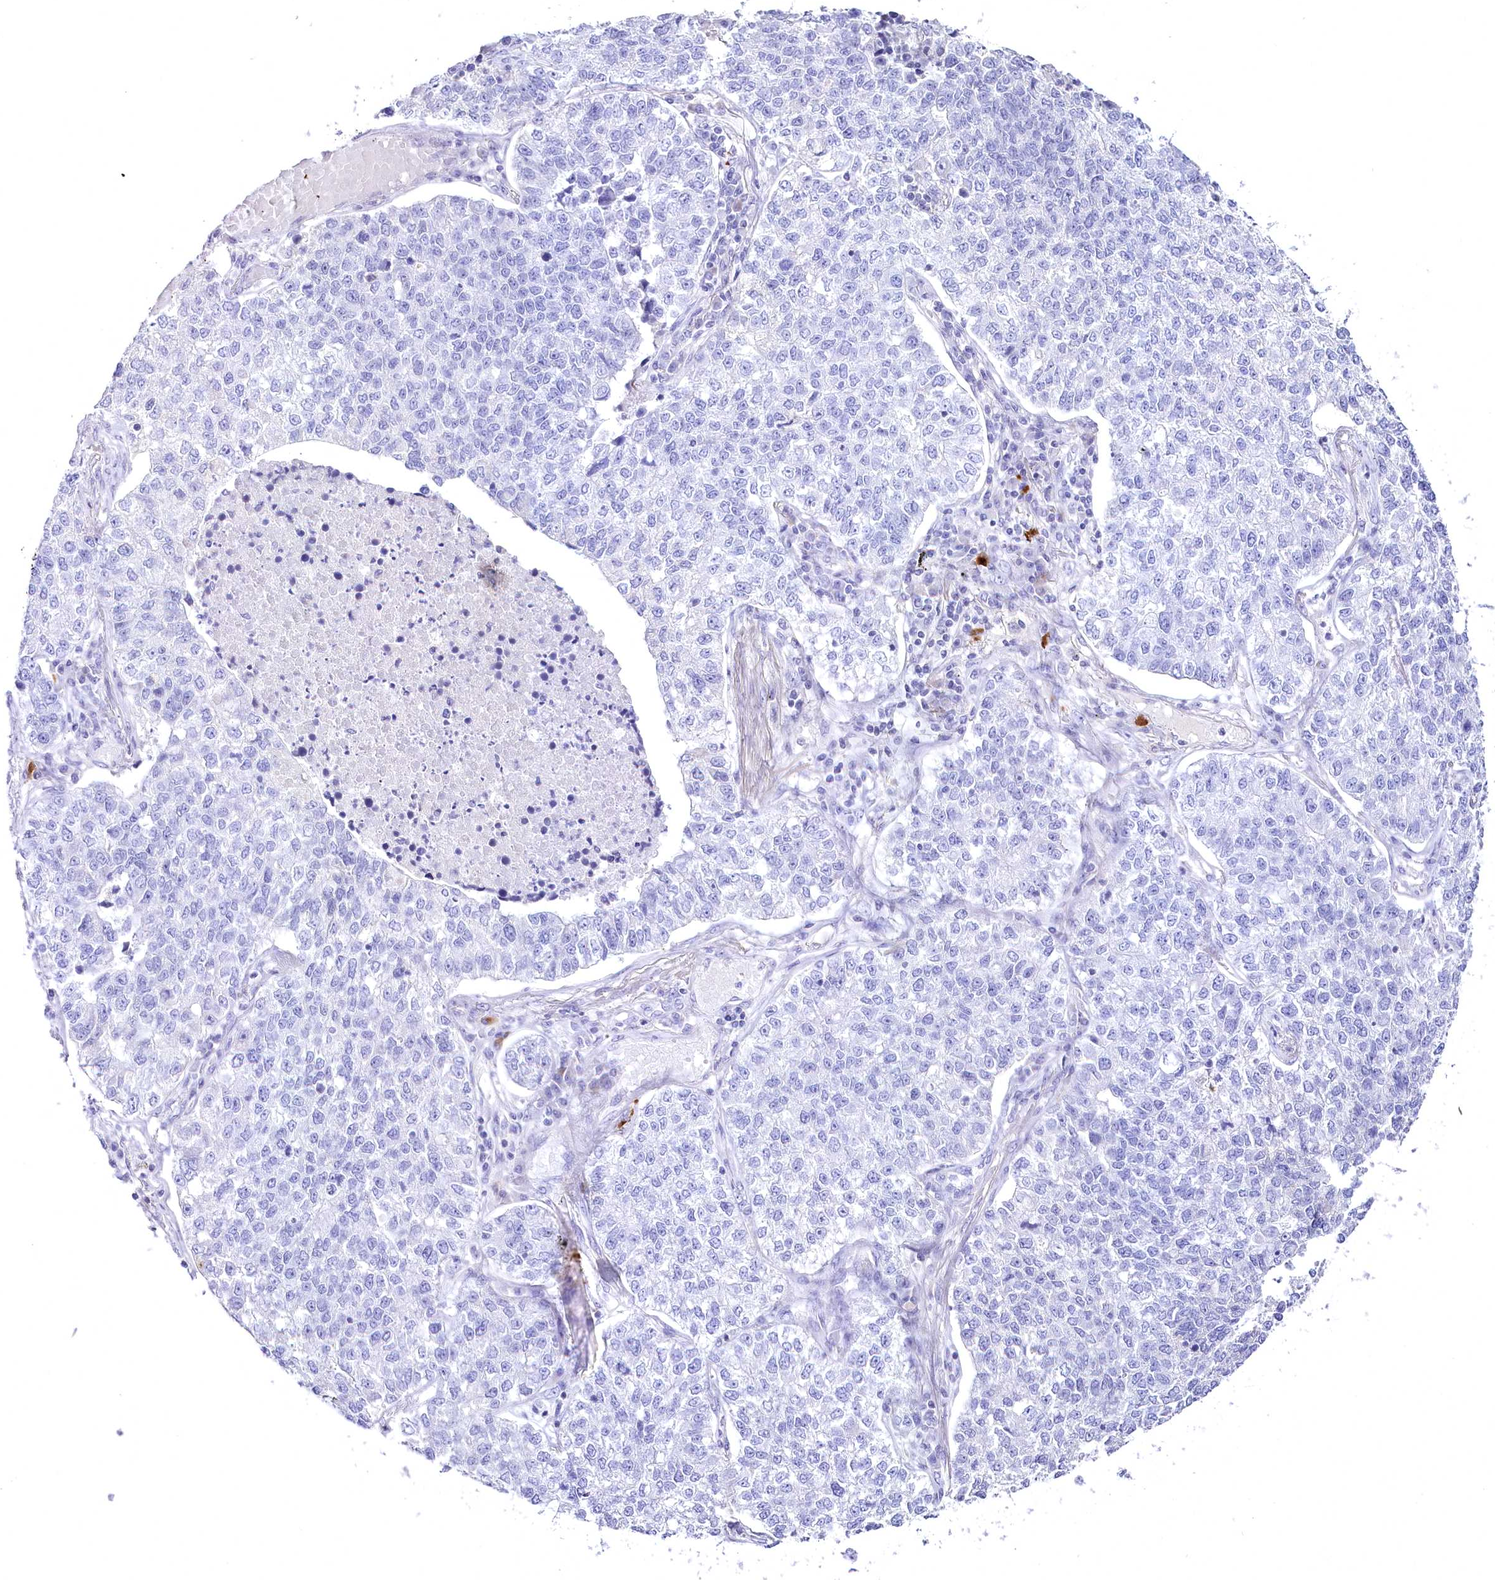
{"staining": {"intensity": "negative", "quantity": "none", "location": "none"}, "tissue": "lung cancer", "cell_type": "Tumor cells", "image_type": "cancer", "snomed": [{"axis": "morphology", "description": "Adenocarcinoma, NOS"}, {"axis": "topography", "description": "Lung"}], "caption": "Lung adenocarcinoma was stained to show a protein in brown. There is no significant positivity in tumor cells.", "gene": "MYOZ1", "patient": {"sex": "male", "age": 49}}